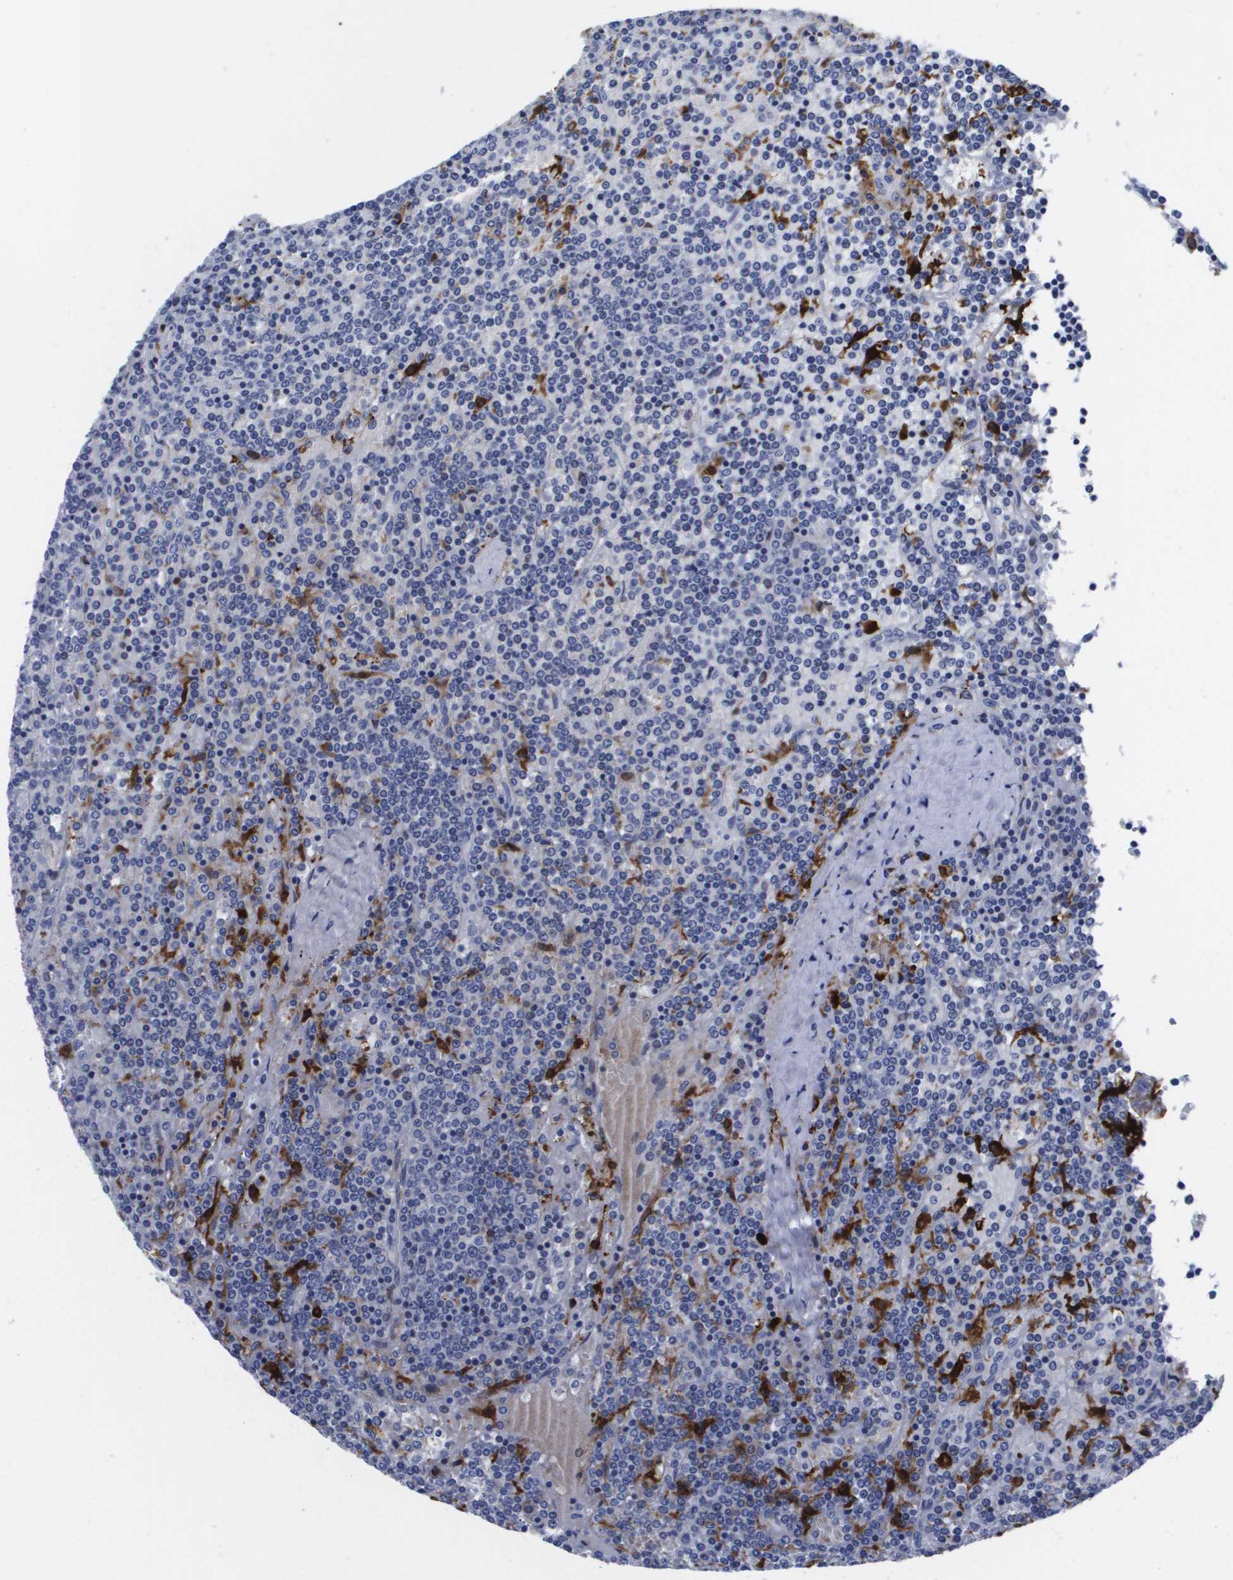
{"staining": {"intensity": "negative", "quantity": "none", "location": "none"}, "tissue": "lymphoma", "cell_type": "Tumor cells", "image_type": "cancer", "snomed": [{"axis": "morphology", "description": "Malignant lymphoma, non-Hodgkin's type, Low grade"}, {"axis": "topography", "description": "Spleen"}], "caption": "Lymphoma stained for a protein using immunohistochemistry (IHC) exhibits no expression tumor cells.", "gene": "HMOX1", "patient": {"sex": "female", "age": 19}}